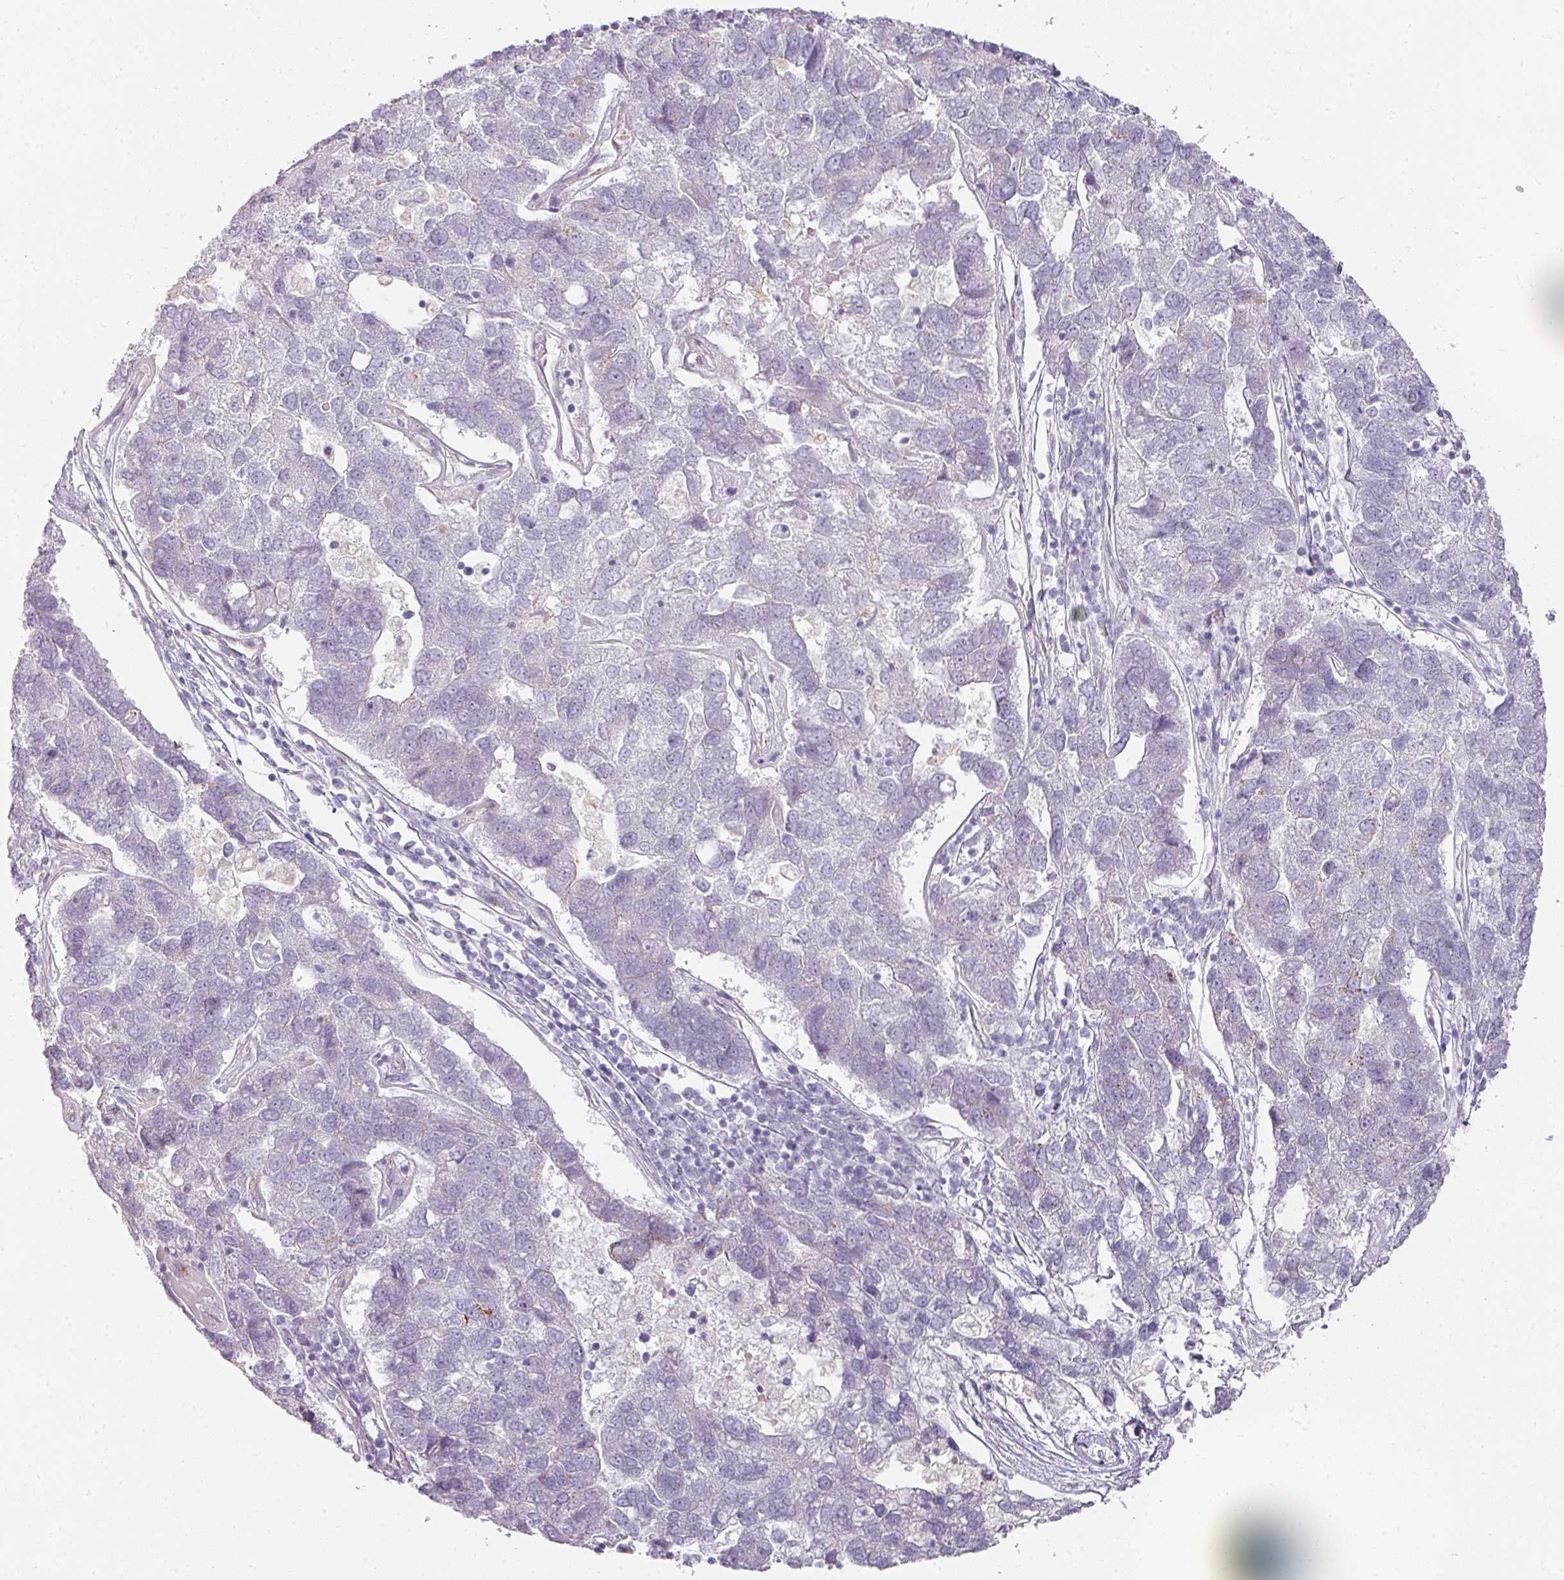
{"staining": {"intensity": "negative", "quantity": "none", "location": "none"}, "tissue": "pancreatic cancer", "cell_type": "Tumor cells", "image_type": "cancer", "snomed": [{"axis": "morphology", "description": "Adenocarcinoma, NOS"}, {"axis": "topography", "description": "Pancreas"}], "caption": "Protein analysis of pancreatic cancer (adenocarcinoma) shows no significant expression in tumor cells.", "gene": "ATP8B2", "patient": {"sex": "female", "age": 61}}